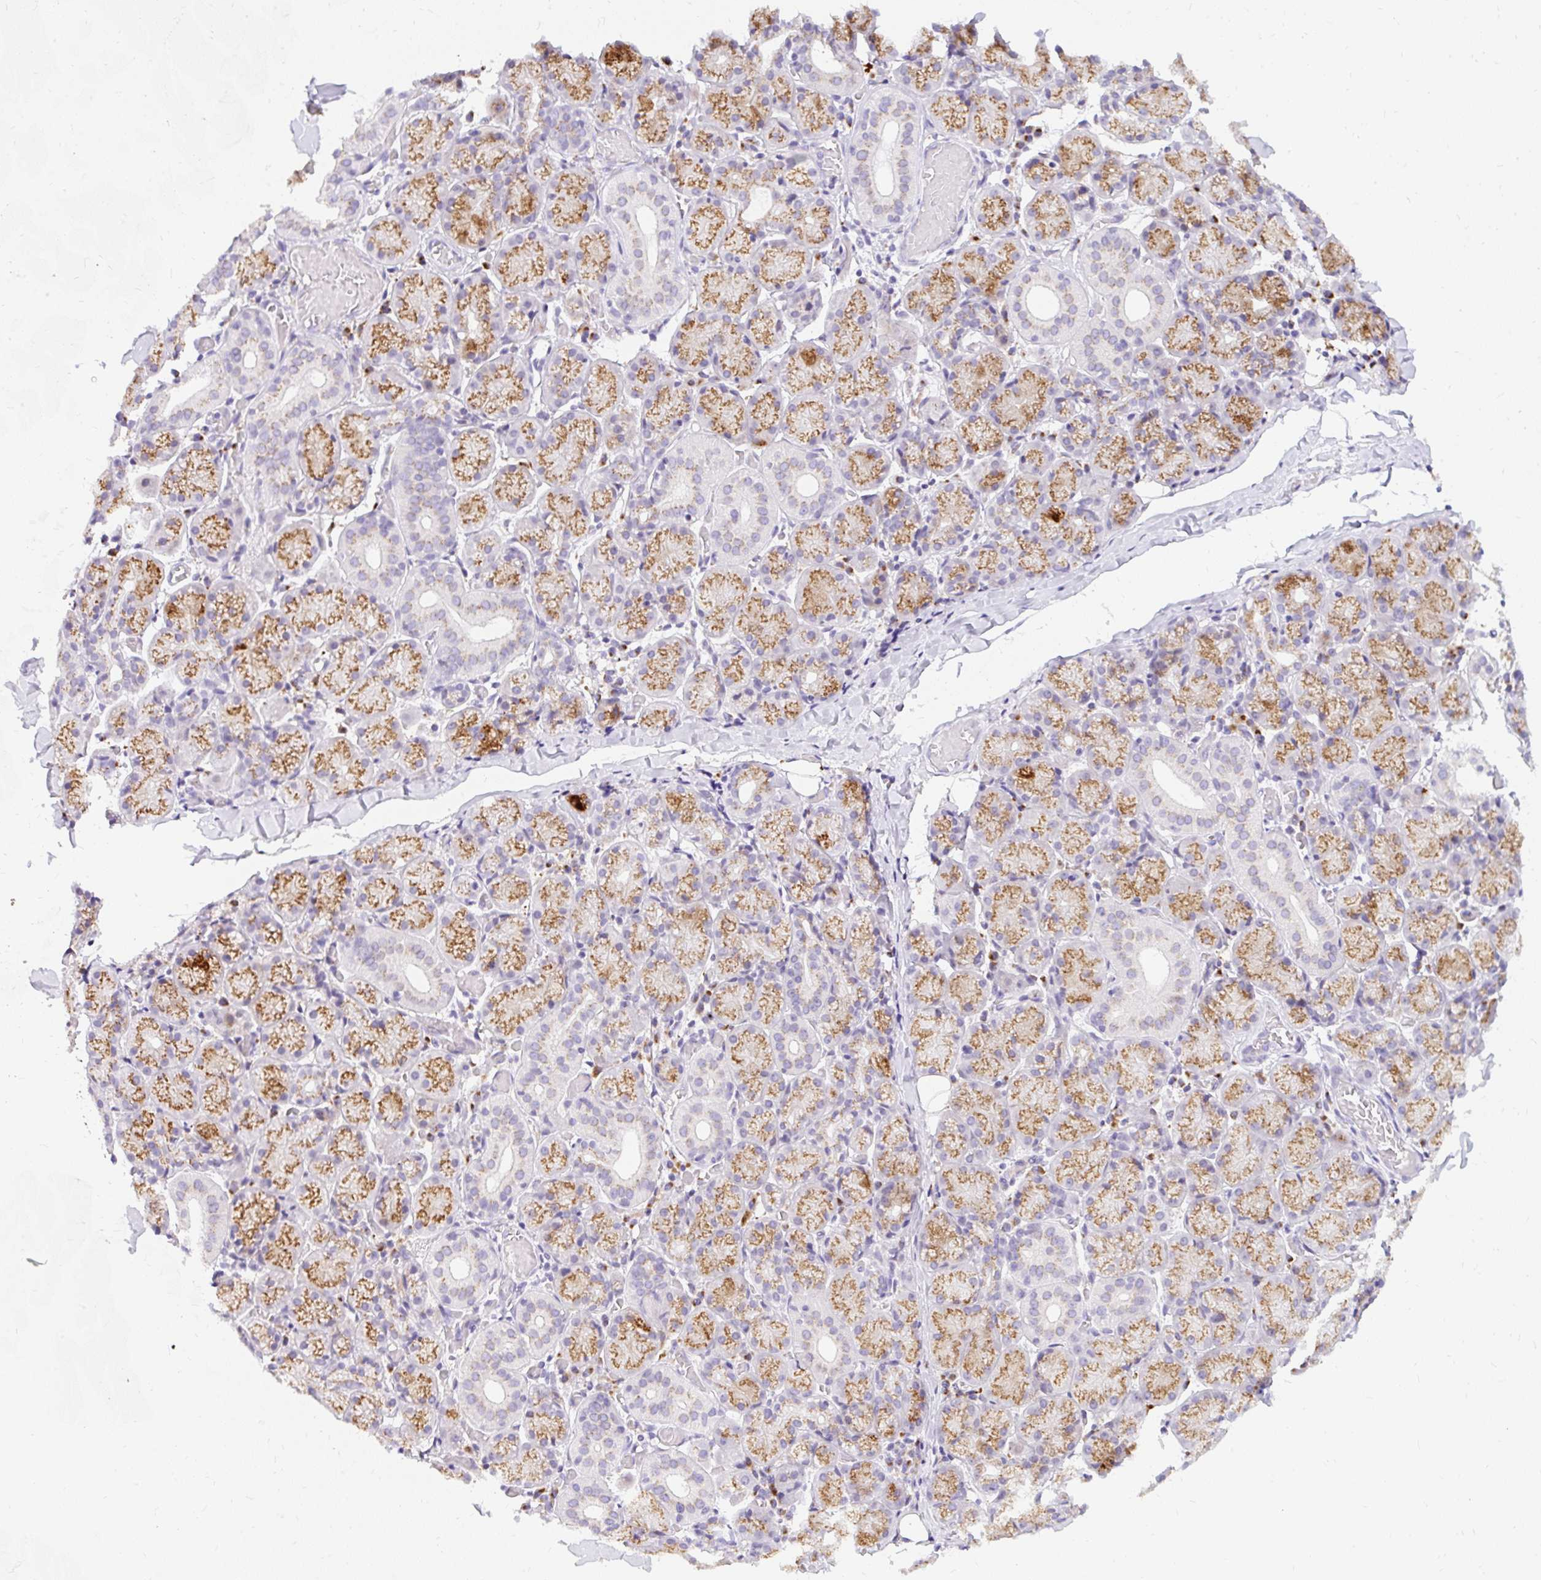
{"staining": {"intensity": "moderate", "quantity": "25%-75%", "location": "cytoplasmic/membranous"}, "tissue": "salivary gland", "cell_type": "Glandular cells", "image_type": "normal", "snomed": [{"axis": "morphology", "description": "Normal tissue, NOS"}, {"axis": "topography", "description": "Salivary gland"}], "caption": "Protein staining of benign salivary gland exhibits moderate cytoplasmic/membranous positivity in about 25%-75% of glandular cells.", "gene": "GOLGA8A", "patient": {"sex": "female", "age": 24}}